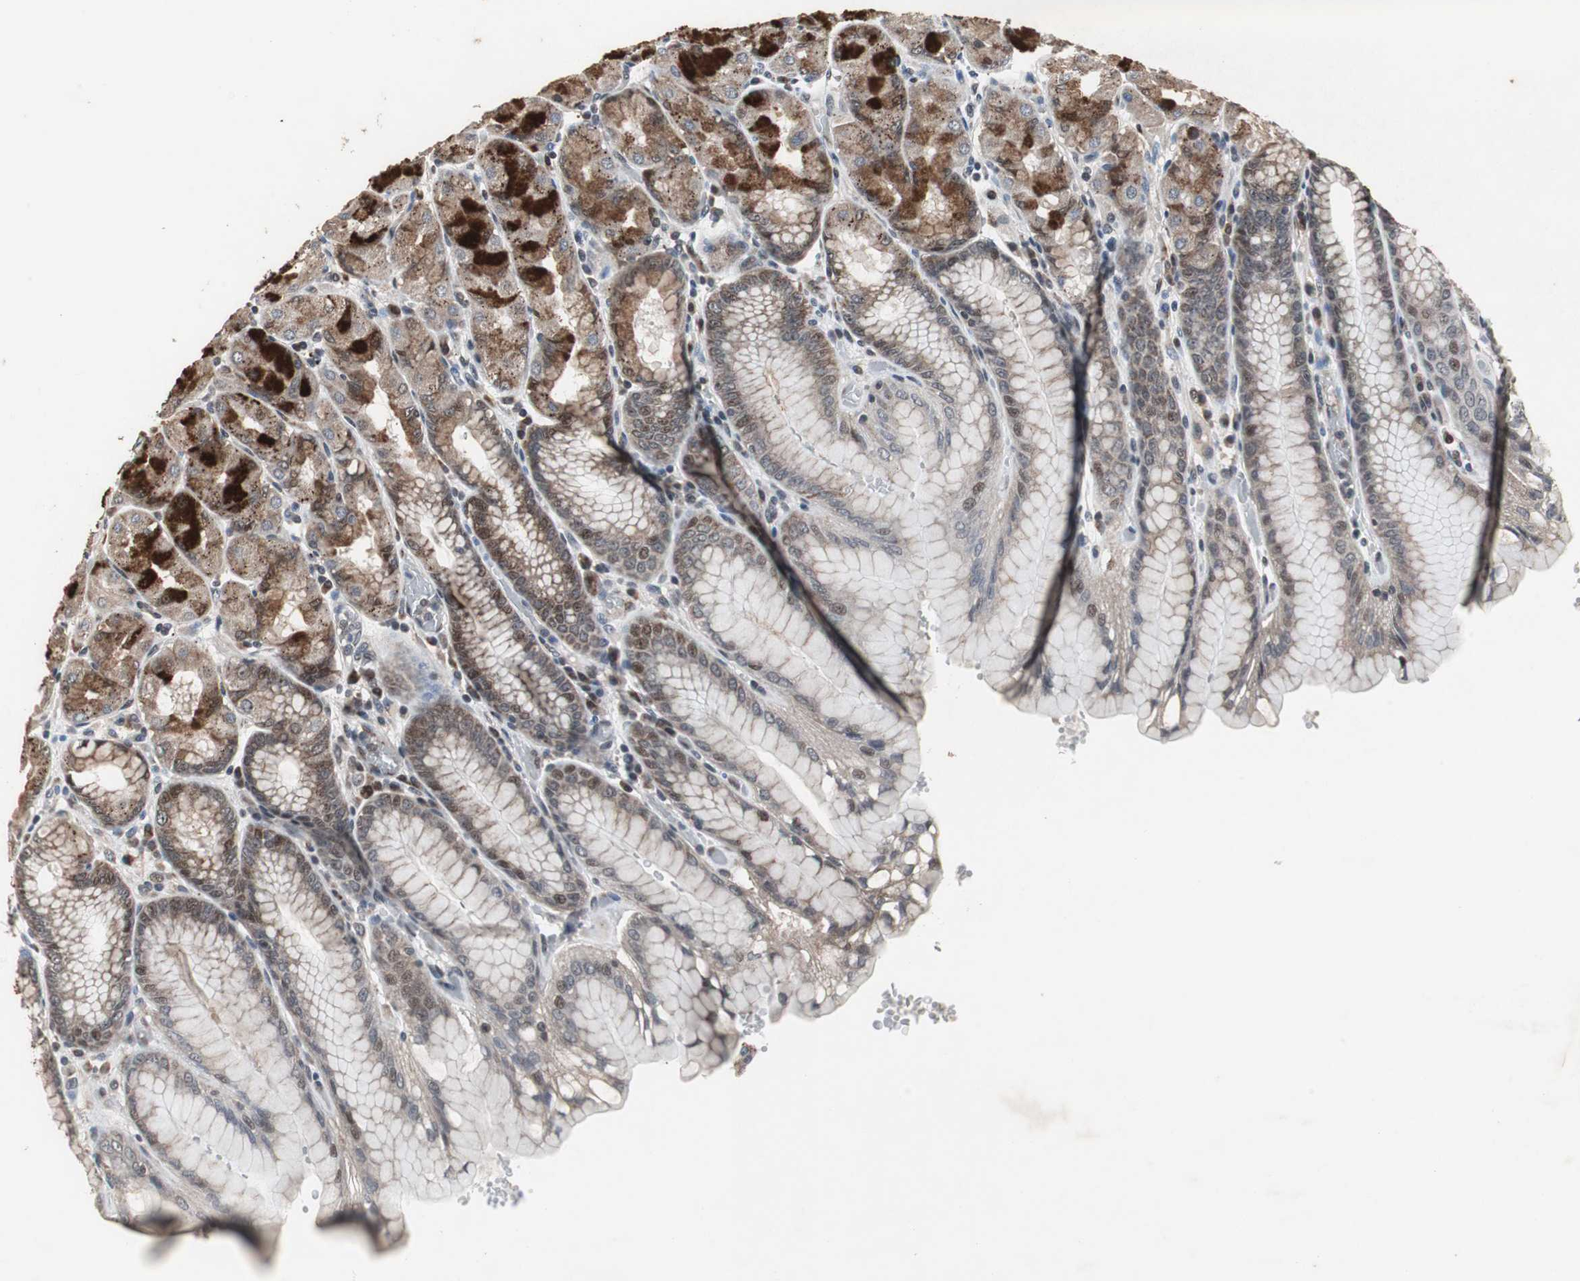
{"staining": {"intensity": "strong", "quantity": "25%-75%", "location": "cytoplasmic/membranous"}, "tissue": "stomach", "cell_type": "Glandular cells", "image_type": "normal", "snomed": [{"axis": "morphology", "description": "Normal tissue, NOS"}, {"axis": "topography", "description": "Stomach, upper"}, {"axis": "topography", "description": "Stomach"}], "caption": "Immunohistochemistry (IHC) image of benign stomach: human stomach stained using immunohistochemistry (IHC) reveals high levels of strong protein expression localized specifically in the cytoplasmic/membranous of glandular cells, appearing as a cytoplasmic/membranous brown color.", "gene": "MRPL40", "patient": {"sex": "male", "age": 76}}